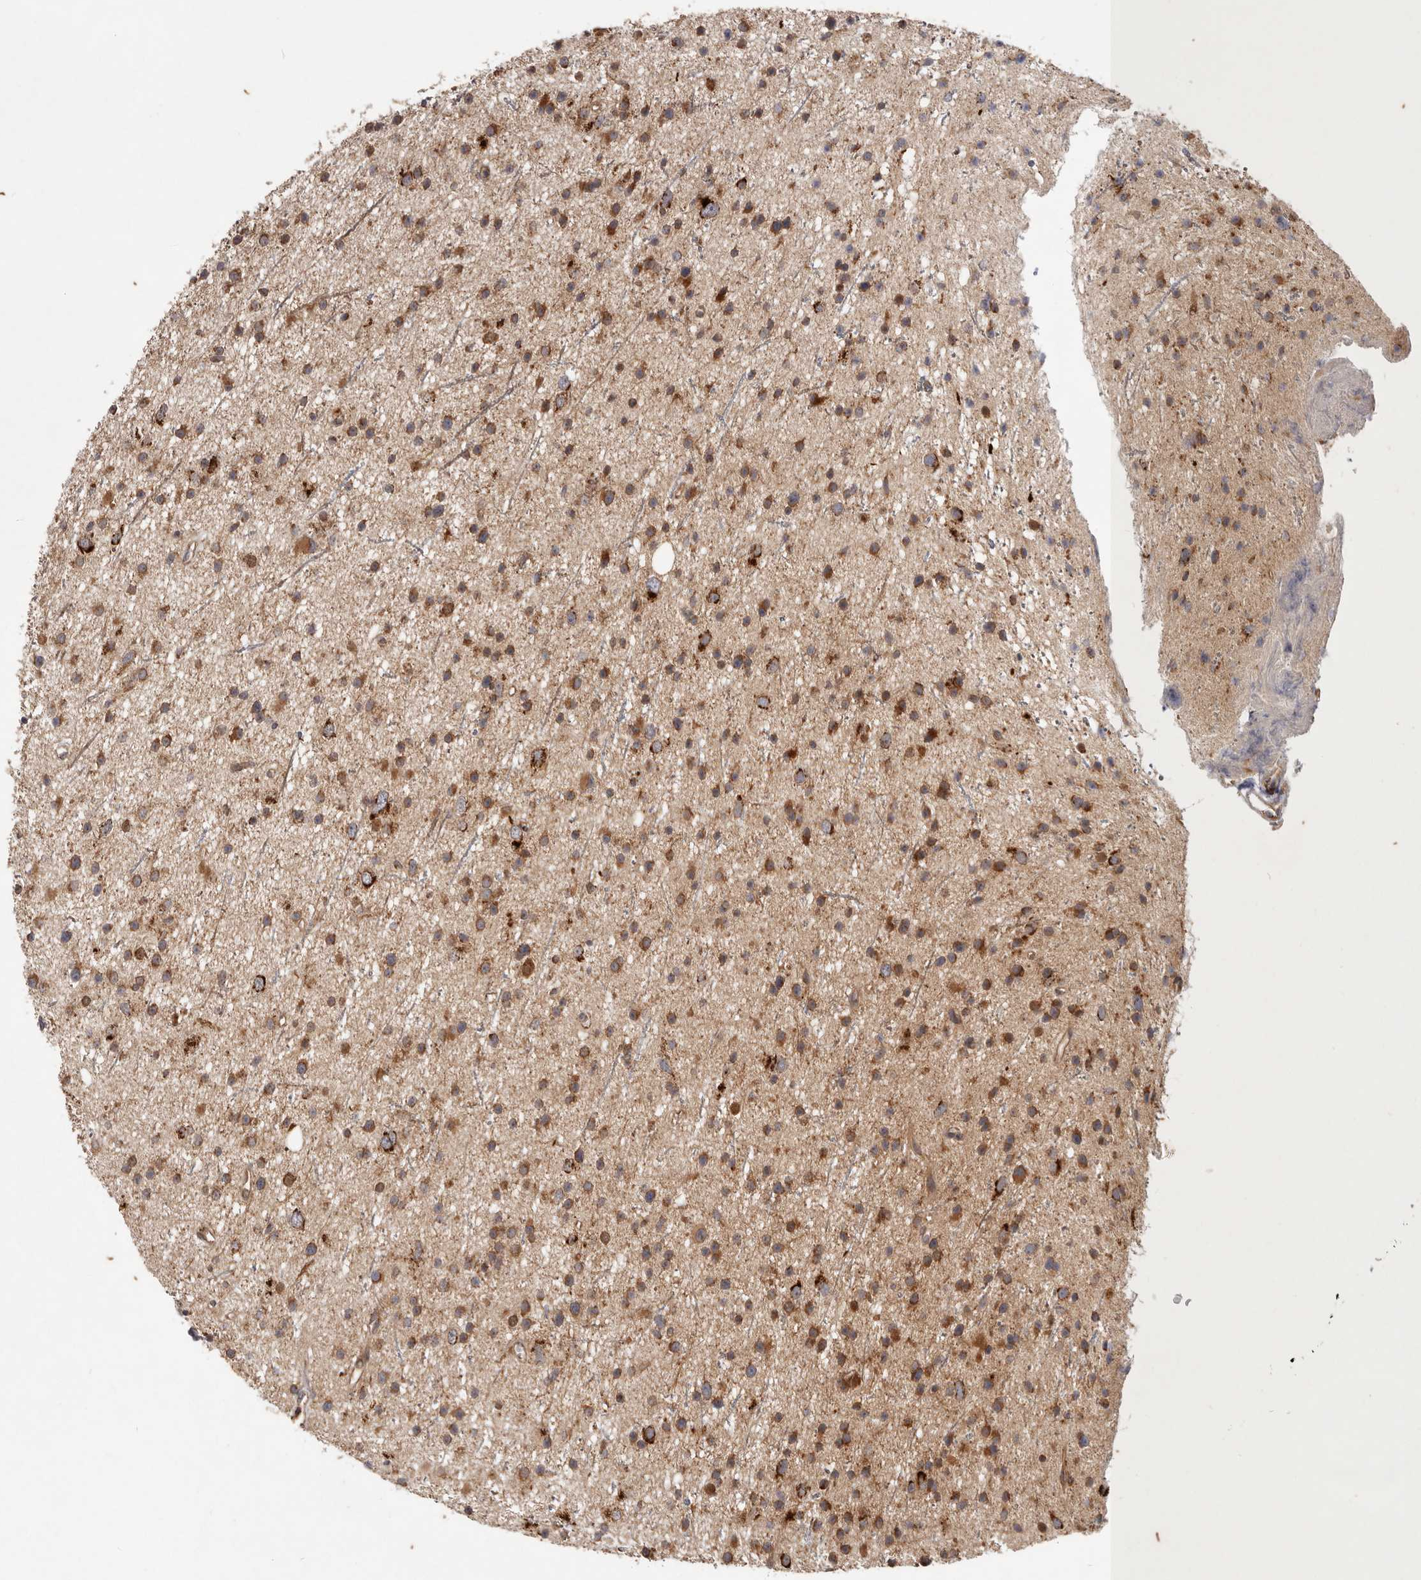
{"staining": {"intensity": "strong", "quantity": ">75%", "location": "cytoplasmic/membranous"}, "tissue": "glioma", "cell_type": "Tumor cells", "image_type": "cancer", "snomed": [{"axis": "morphology", "description": "Glioma, malignant, Low grade"}, {"axis": "topography", "description": "Cerebral cortex"}], "caption": "Human glioma stained for a protein (brown) demonstrates strong cytoplasmic/membranous positive staining in approximately >75% of tumor cells.", "gene": "MRPS10", "patient": {"sex": "female", "age": 39}}